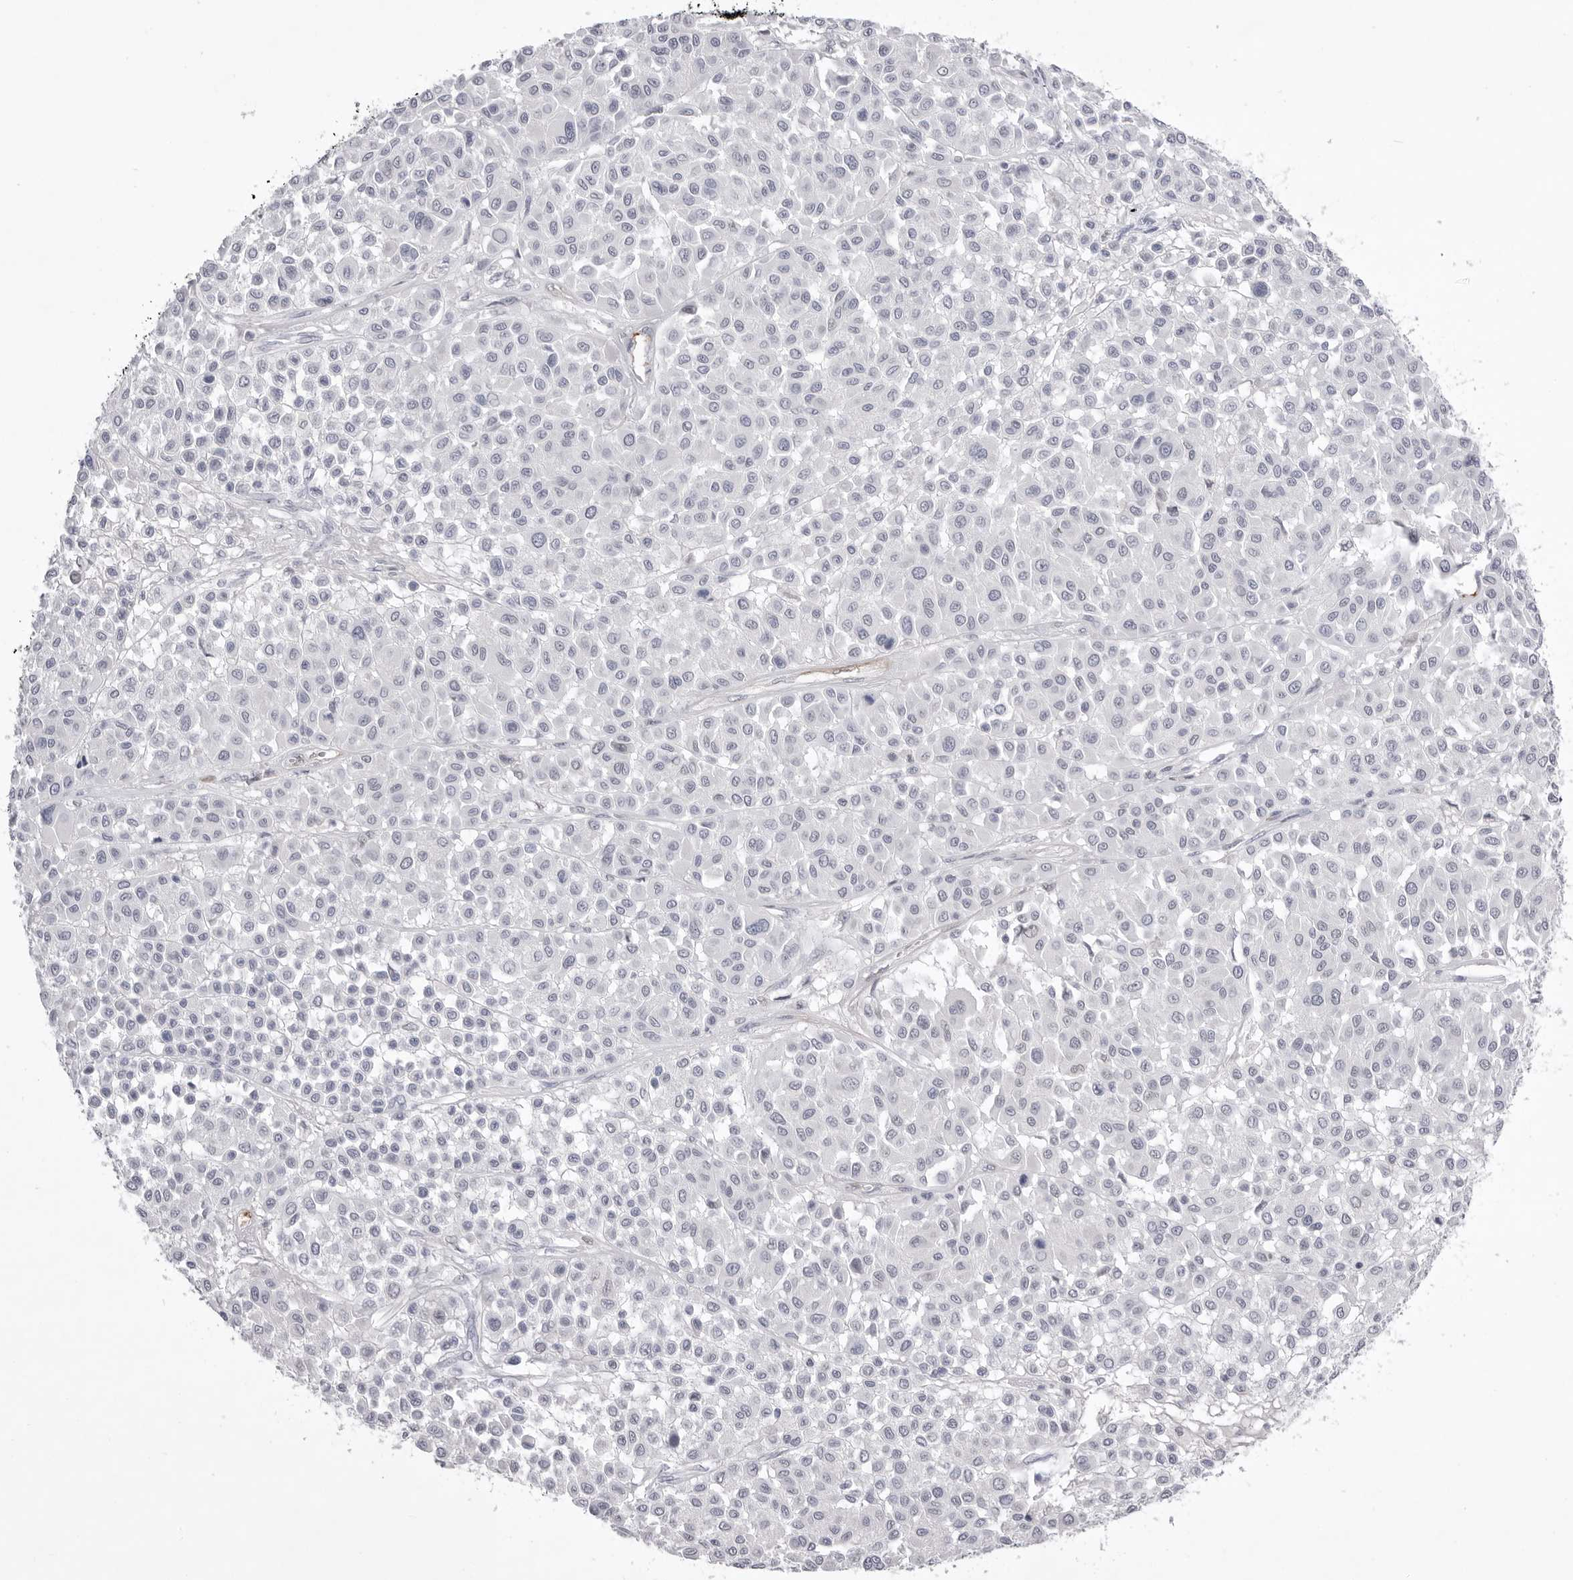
{"staining": {"intensity": "negative", "quantity": "none", "location": "none"}, "tissue": "melanoma", "cell_type": "Tumor cells", "image_type": "cancer", "snomed": [{"axis": "morphology", "description": "Malignant melanoma, Metastatic site"}, {"axis": "topography", "description": "Soft tissue"}], "caption": "Immunohistochemical staining of malignant melanoma (metastatic site) reveals no significant positivity in tumor cells. (DAB (3,3'-diaminobenzidine) immunohistochemistry, high magnification).", "gene": "ZBTB7B", "patient": {"sex": "male", "age": 41}}